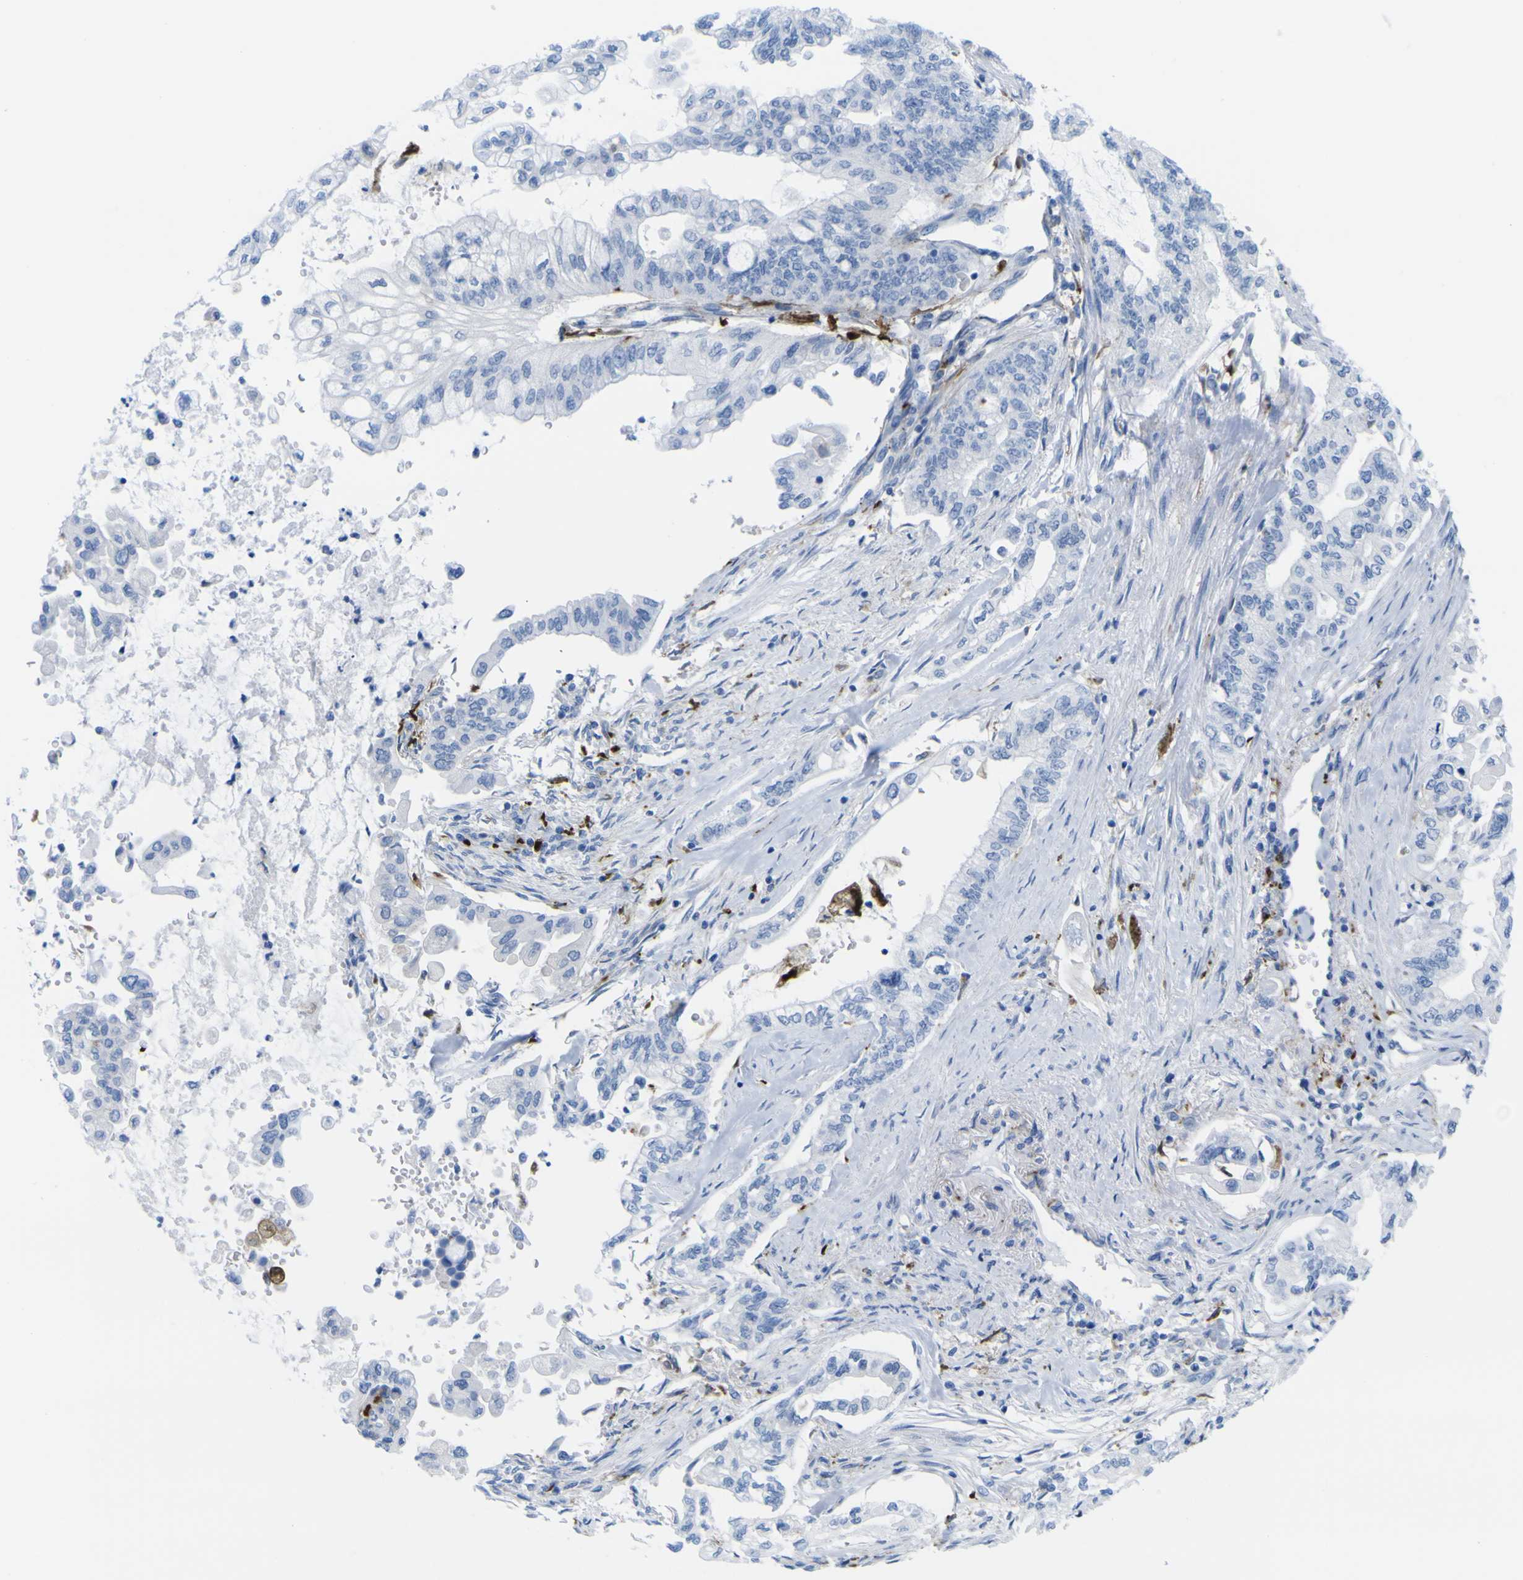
{"staining": {"intensity": "negative", "quantity": "none", "location": "none"}, "tissue": "pancreatic cancer", "cell_type": "Tumor cells", "image_type": "cancer", "snomed": [{"axis": "morphology", "description": "Normal tissue, NOS"}, {"axis": "topography", "description": "Pancreas"}], "caption": "A high-resolution histopathology image shows immunohistochemistry staining of pancreatic cancer, which reveals no significant staining in tumor cells. (Immunohistochemistry, brightfield microscopy, high magnification).", "gene": "PLD3", "patient": {"sex": "male", "age": 42}}